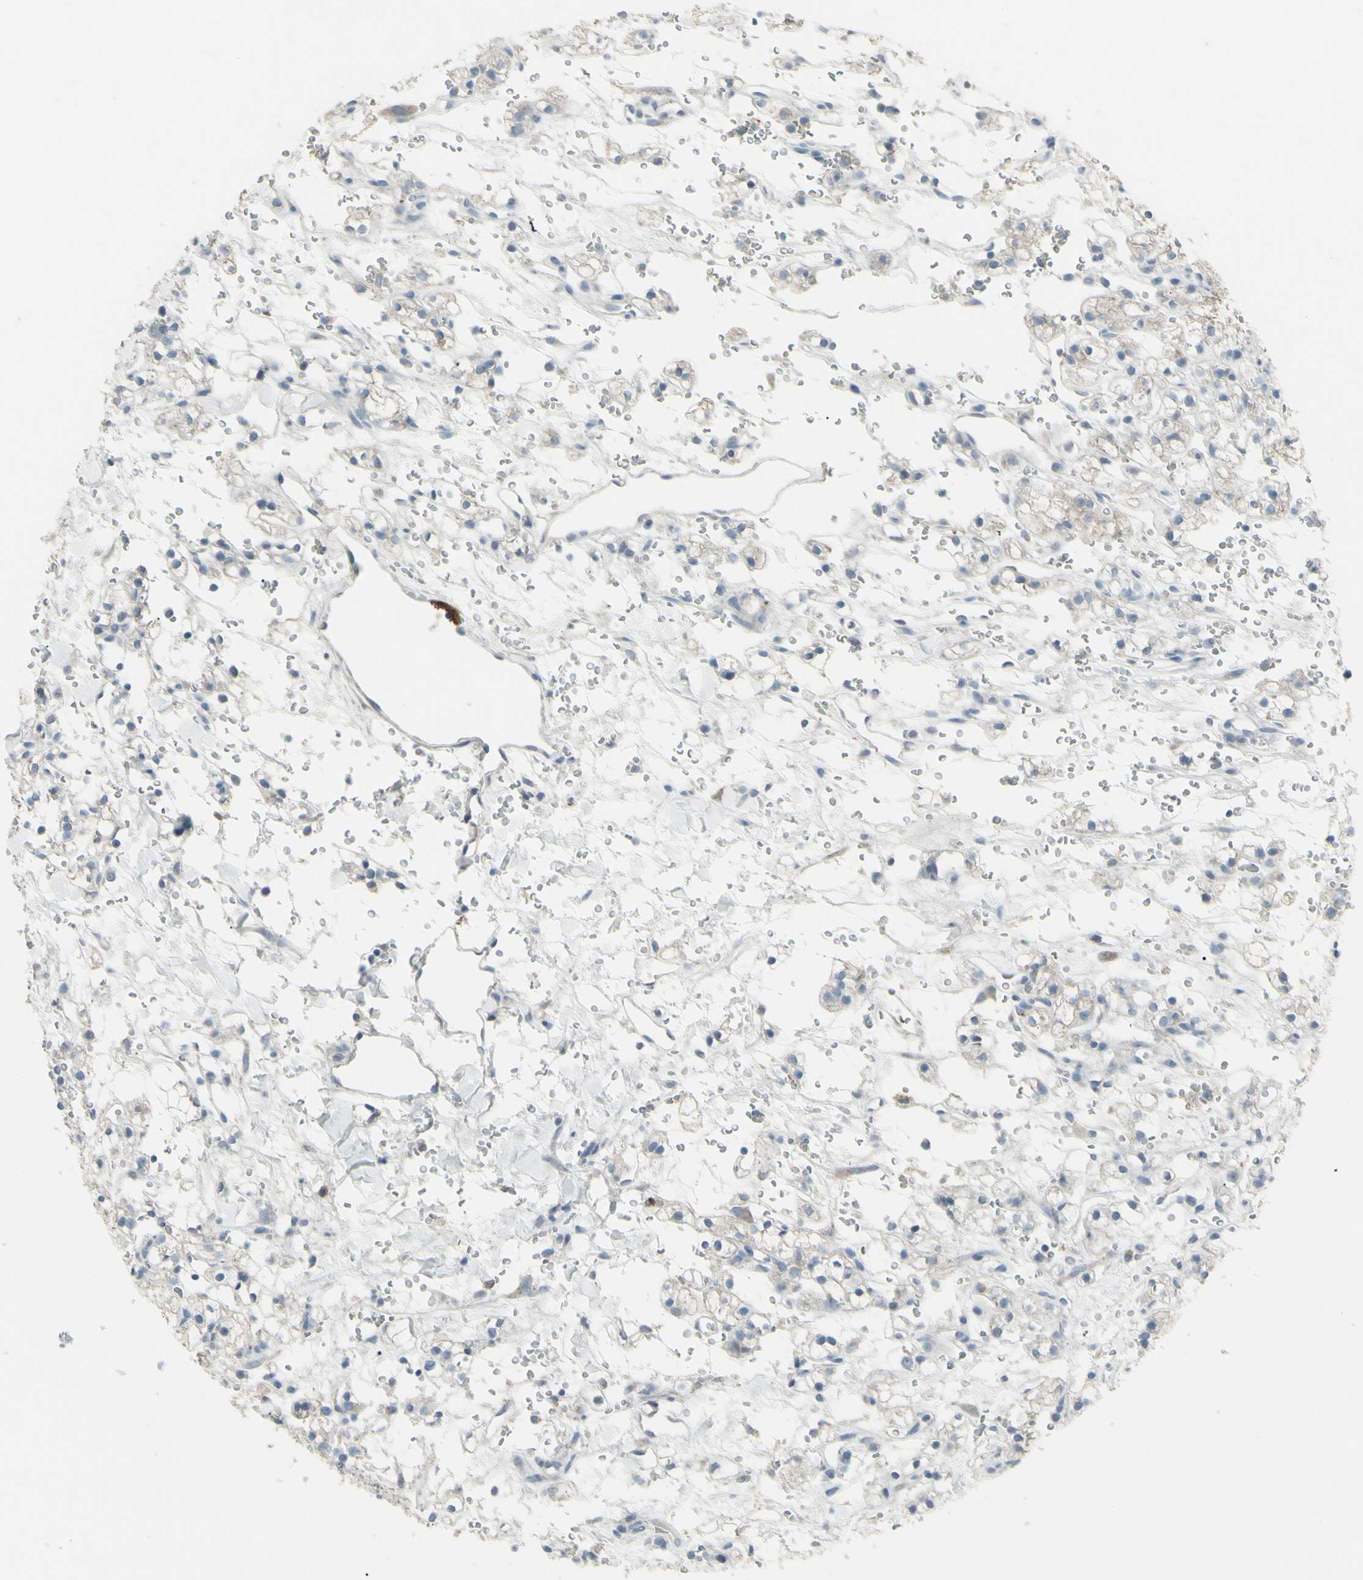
{"staining": {"intensity": "weak", "quantity": "25%-75%", "location": "cytoplasmic/membranous"}, "tissue": "renal cancer", "cell_type": "Tumor cells", "image_type": "cancer", "snomed": [{"axis": "morphology", "description": "Adenocarcinoma, NOS"}, {"axis": "topography", "description": "Kidney"}], "caption": "Tumor cells reveal weak cytoplasmic/membranous staining in about 25%-75% of cells in renal adenocarcinoma. (Brightfield microscopy of DAB IHC at high magnification).", "gene": "CD79B", "patient": {"sex": "male", "age": 61}}